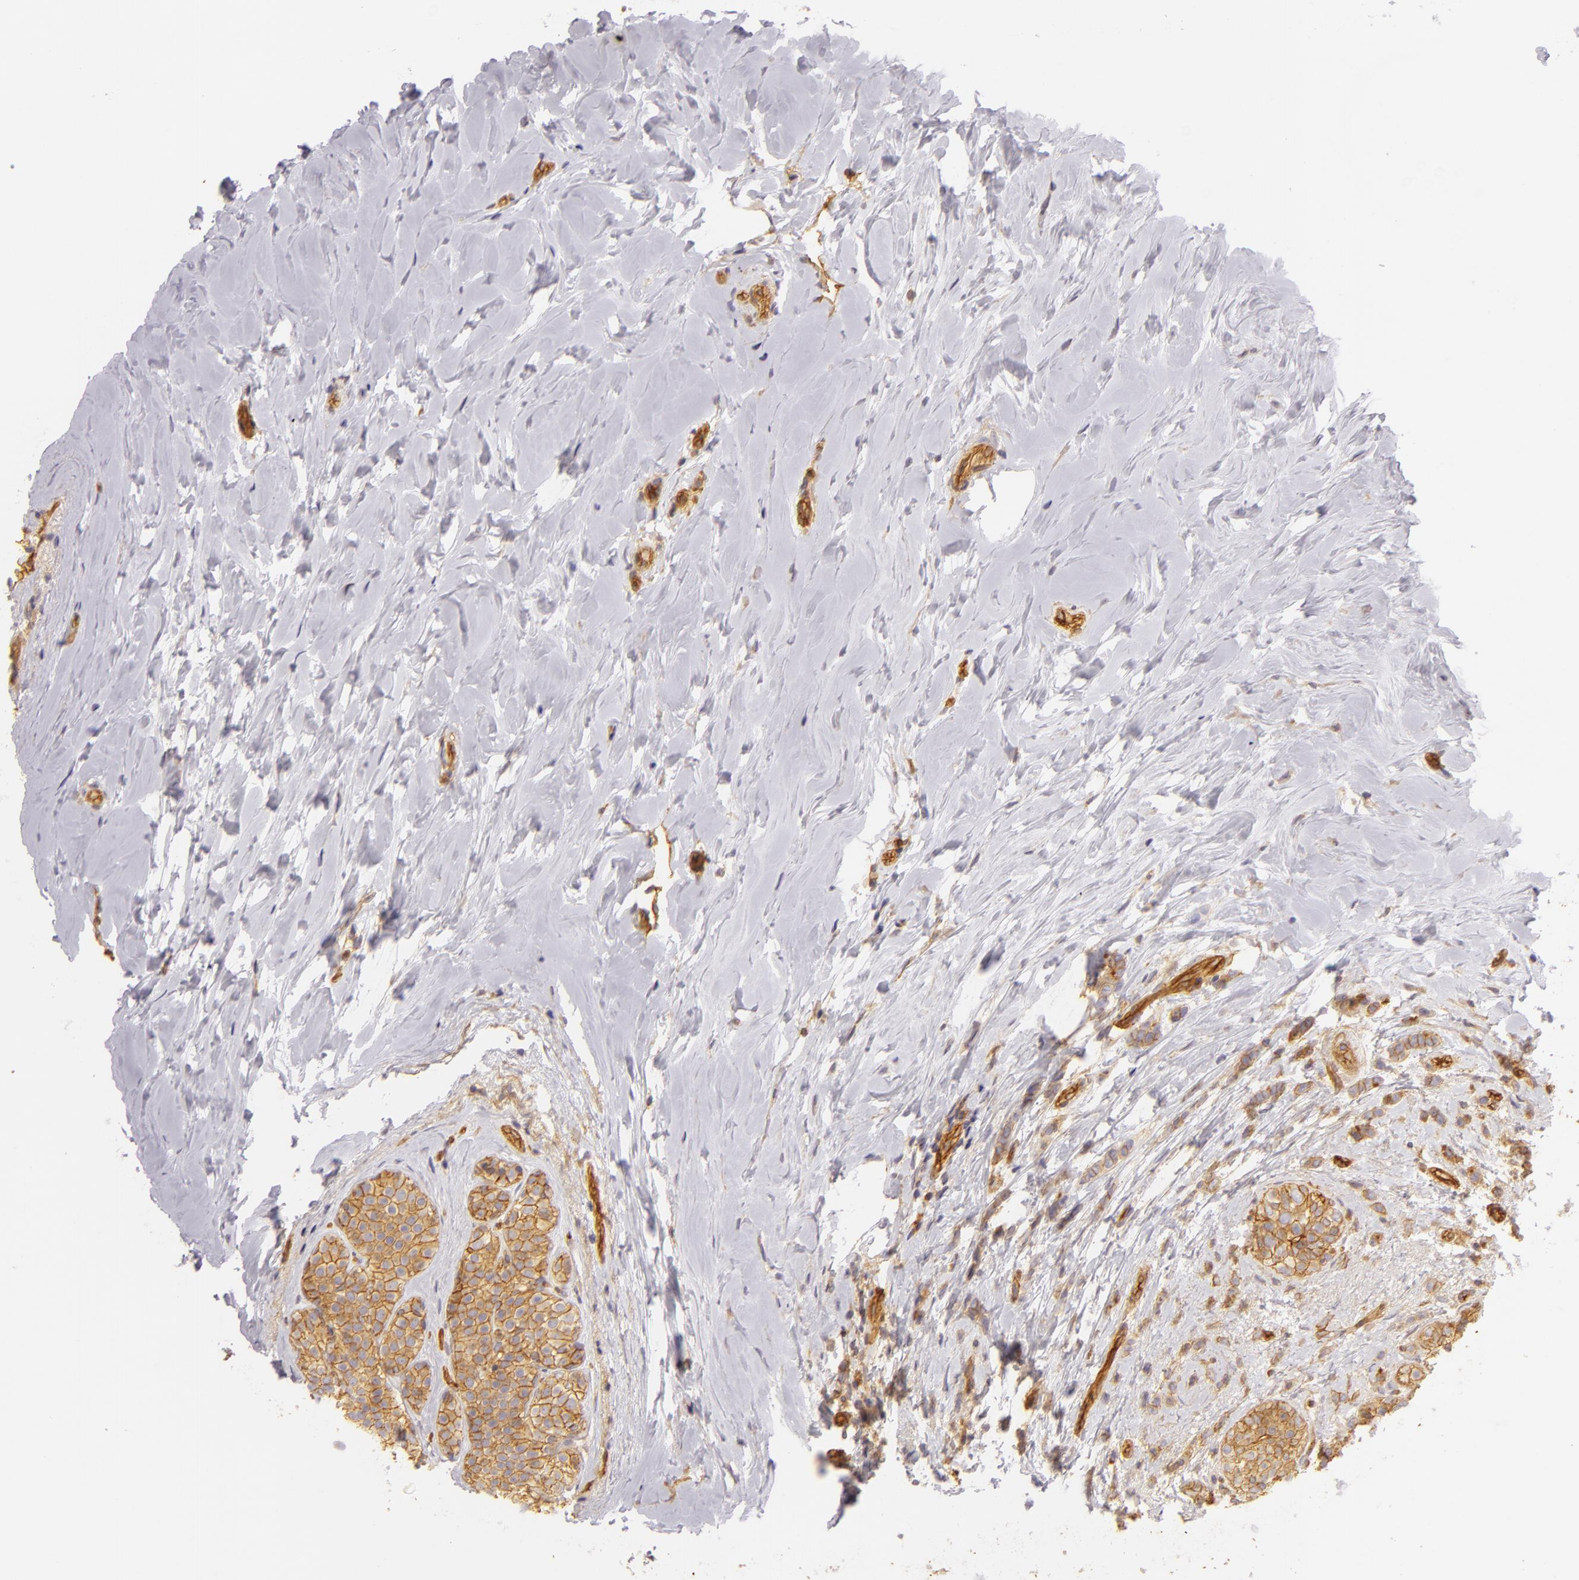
{"staining": {"intensity": "moderate", "quantity": ">75%", "location": "cytoplasmic/membranous"}, "tissue": "breast cancer", "cell_type": "Tumor cells", "image_type": "cancer", "snomed": [{"axis": "morphology", "description": "Lobular carcinoma"}, {"axis": "topography", "description": "Breast"}], "caption": "Human breast cancer (lobular carcinoma) stained for a protein (brown) displays moderate cytoplasmic/membranous positive expression in about >75% of tumor cells.", "gene": "CD59", "patient": {"sex": "female", "age": 64}}